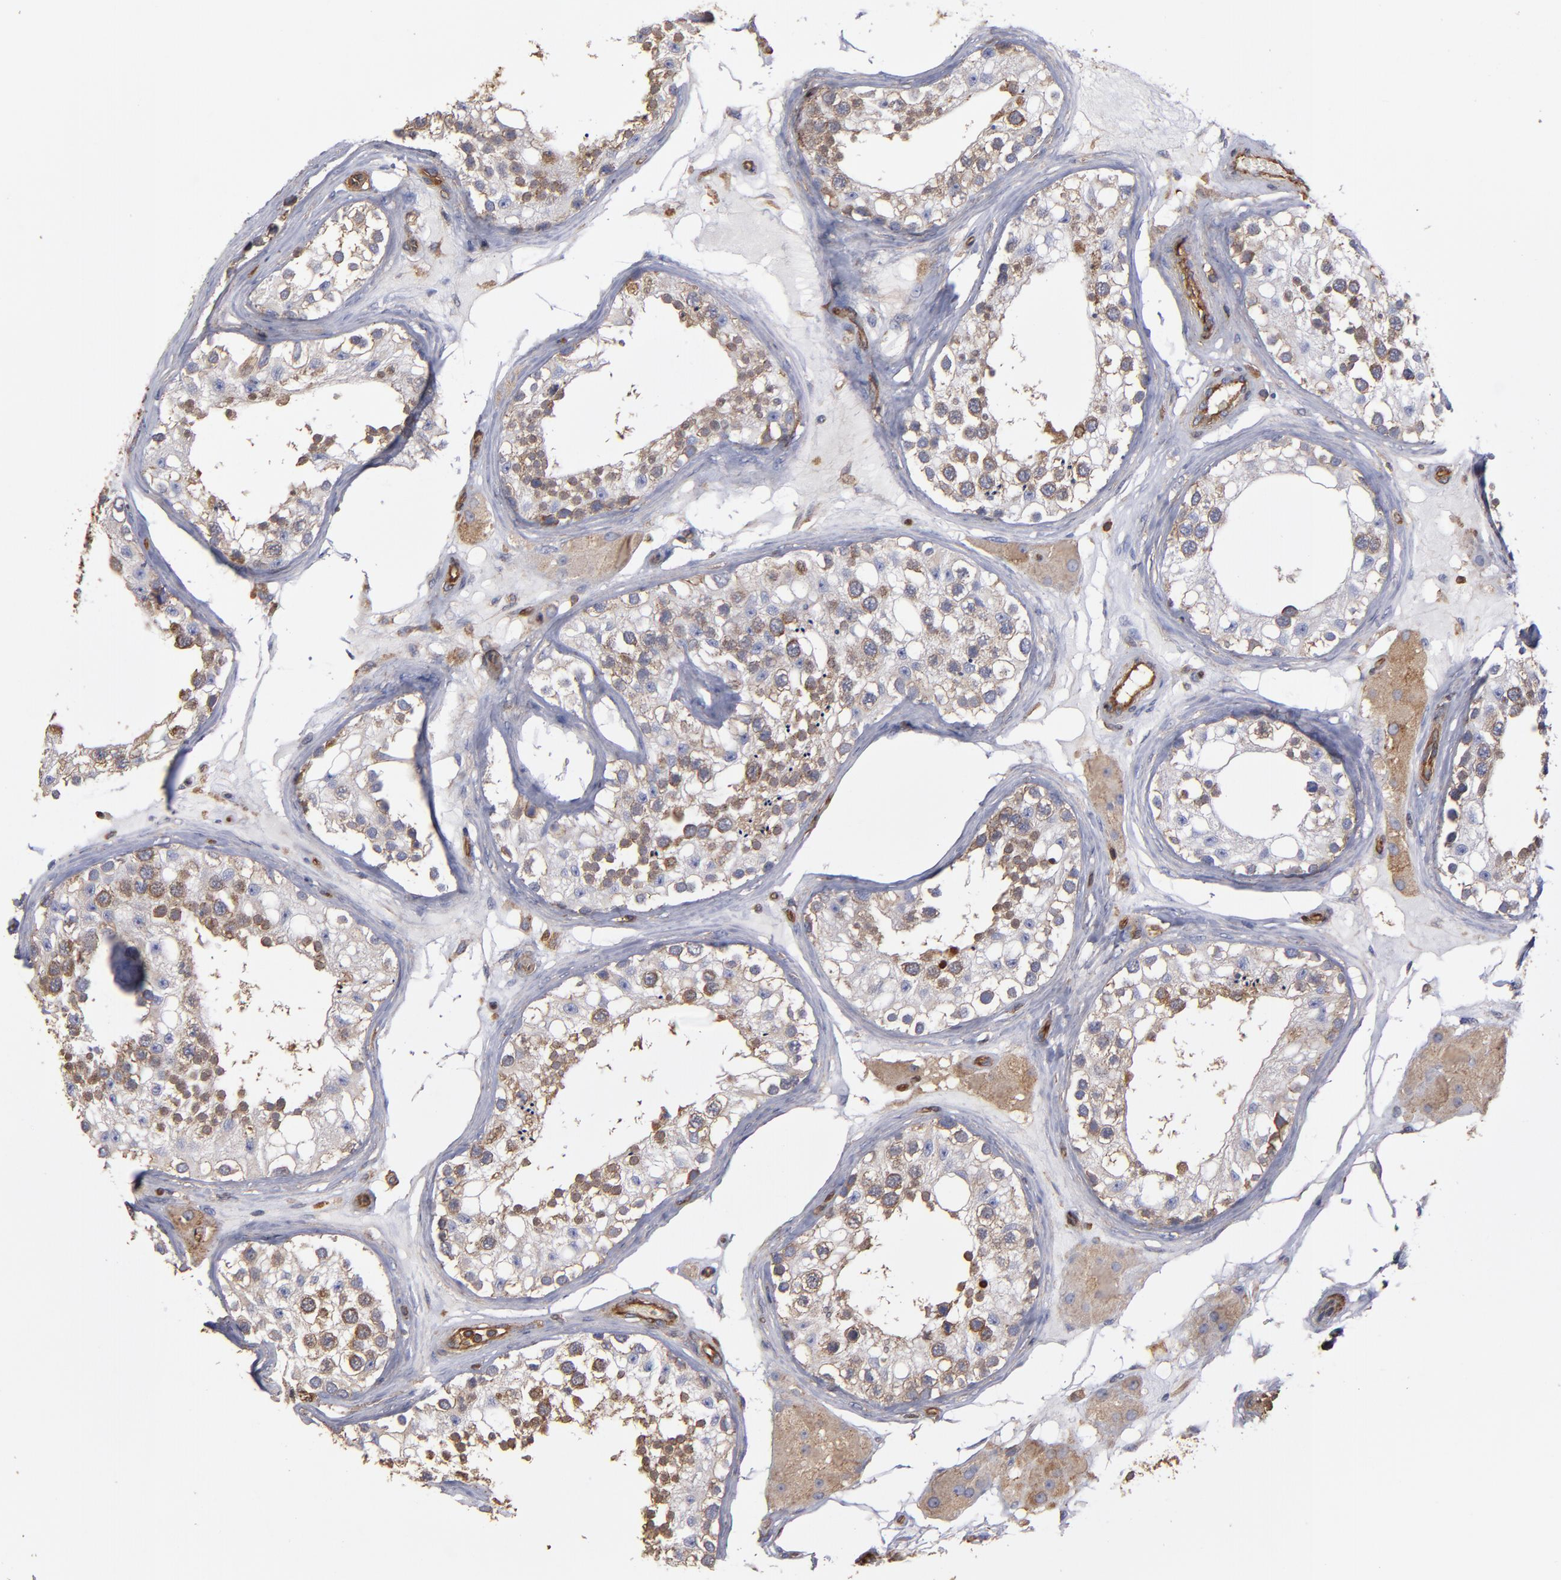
{"staining": {"intensity": "weak", "quantity": ">75%", "location": "cytoplasmic/membranous"}, "tissue": "testis", "cell_type": "Cells in seminiferous ducts", "image_type": "normal", "snomed": [{"axis": "morphology", "description": "Normal tissue, NOS"}, {"axis": "topography", "description": "Testis"}], "caption": "Immunohistochemistry (IHC) (DAB) staining of unremarkable human testis demonstrates weak cytoplasmic/membranous protein staining in about >75% of cells in seminiferous ducts. The staining was performed using DAB (3,3'-diaminobenzidine) to visualize the protein expression in brown, while the nuclei were stained in blue with hematoxylin (Magnification: 20x).", "gene": "ACTN4", "patient": {"sex": "male", "age": 68}}